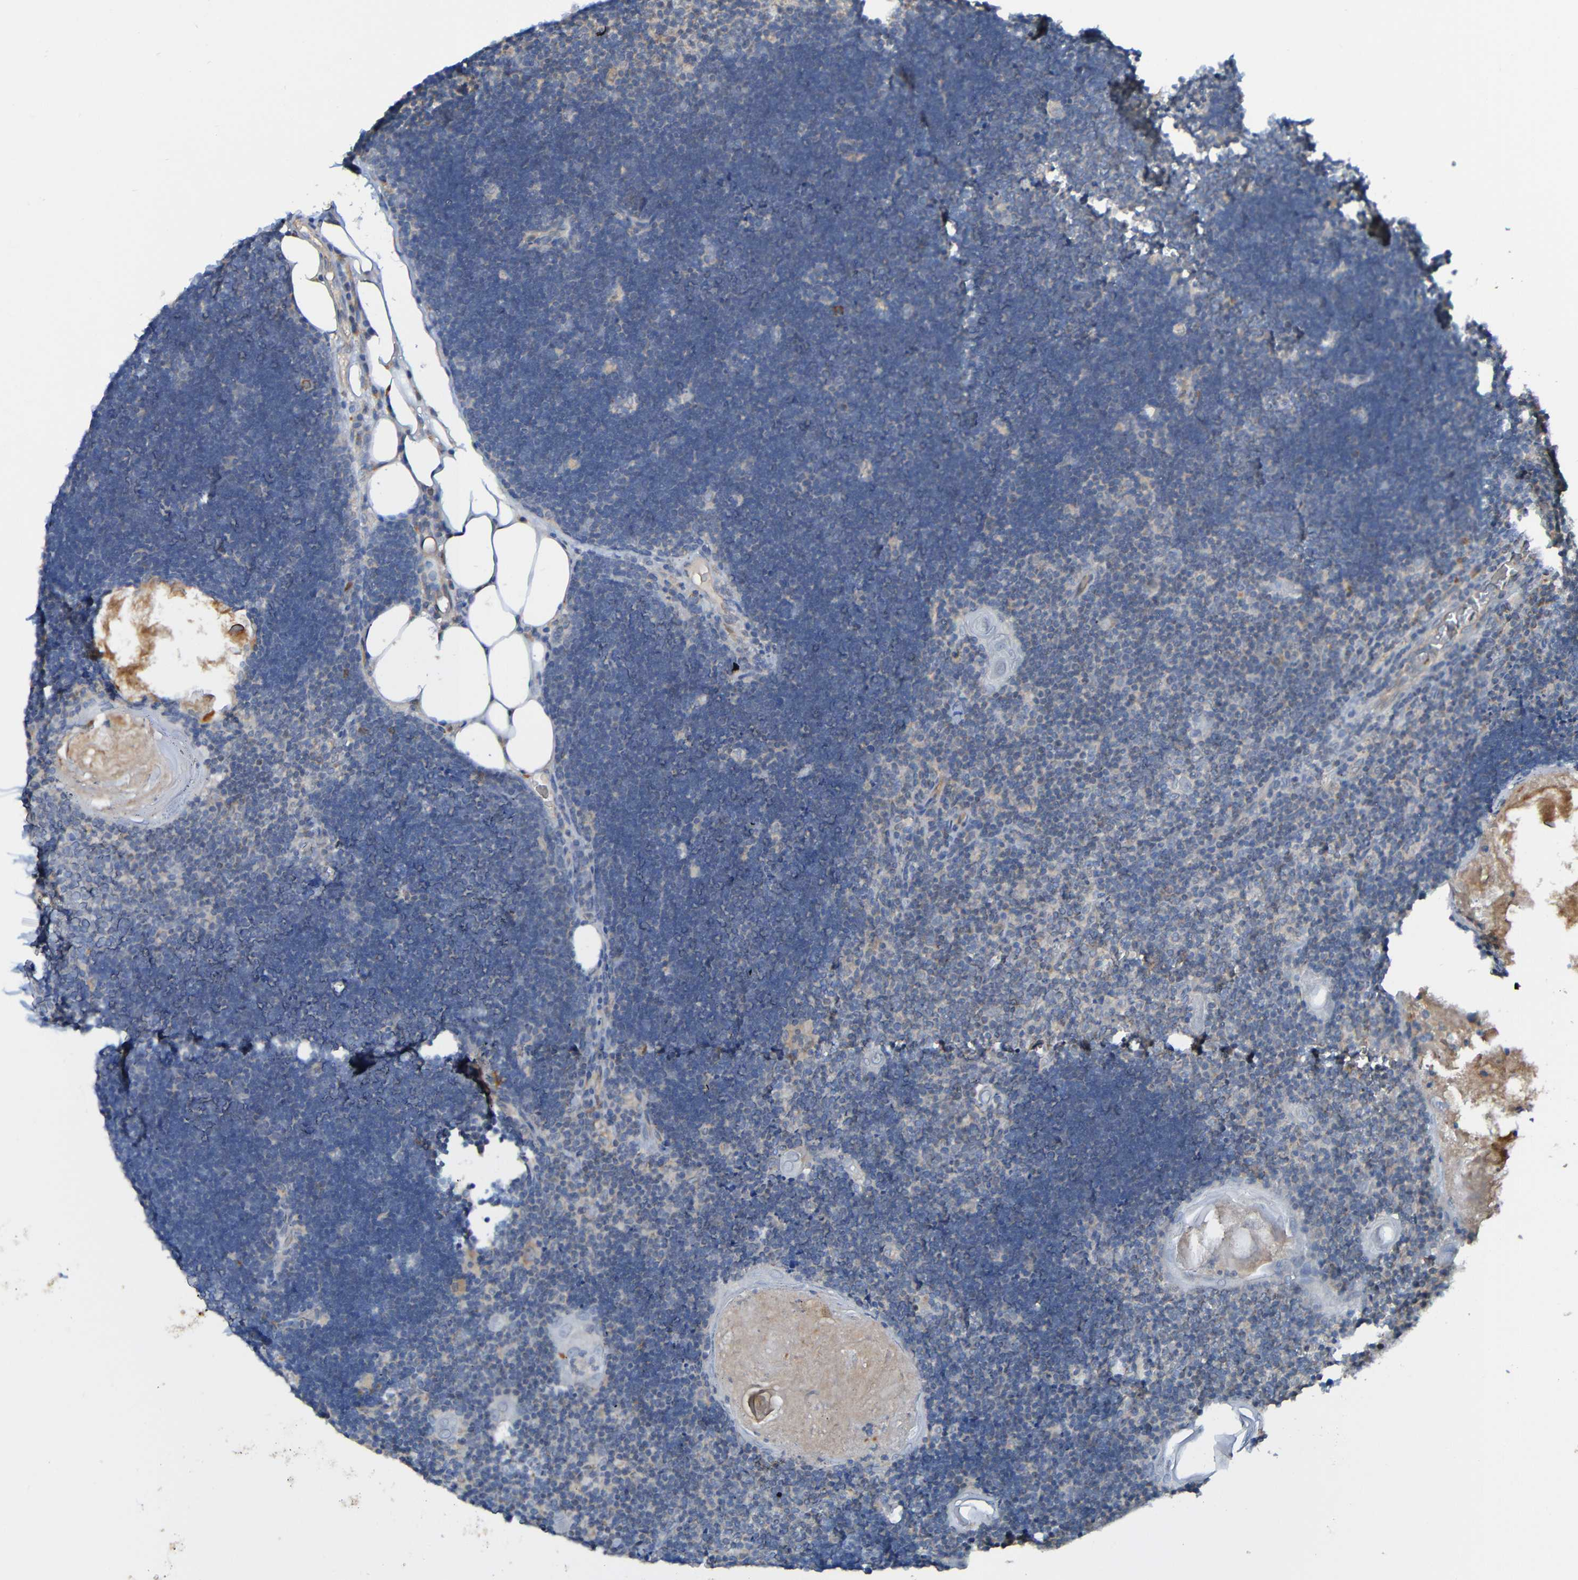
{"staining": {"intensity": "weak", "quantity": "<25%", "location": "cytoplasmic/membranous"}, "tissue": "lymph node", "cell_type": "Germinal center cells", "image_type": "normal", "snomed": [{"axis": "morphology", "description": "Normal tissue, NOS"}, {"axis": "topography", "description": "Lymph node"}], "caption": "A histopathology image of human lymph node is negative for staining in germinal center cells. (DAB (3,3'-diaminobenzidine) immunohistochemistry (IHC) with hematoxylin counter stain).", "gene": "ADAM15", "patient": {"sex": "male", "age": 33}}